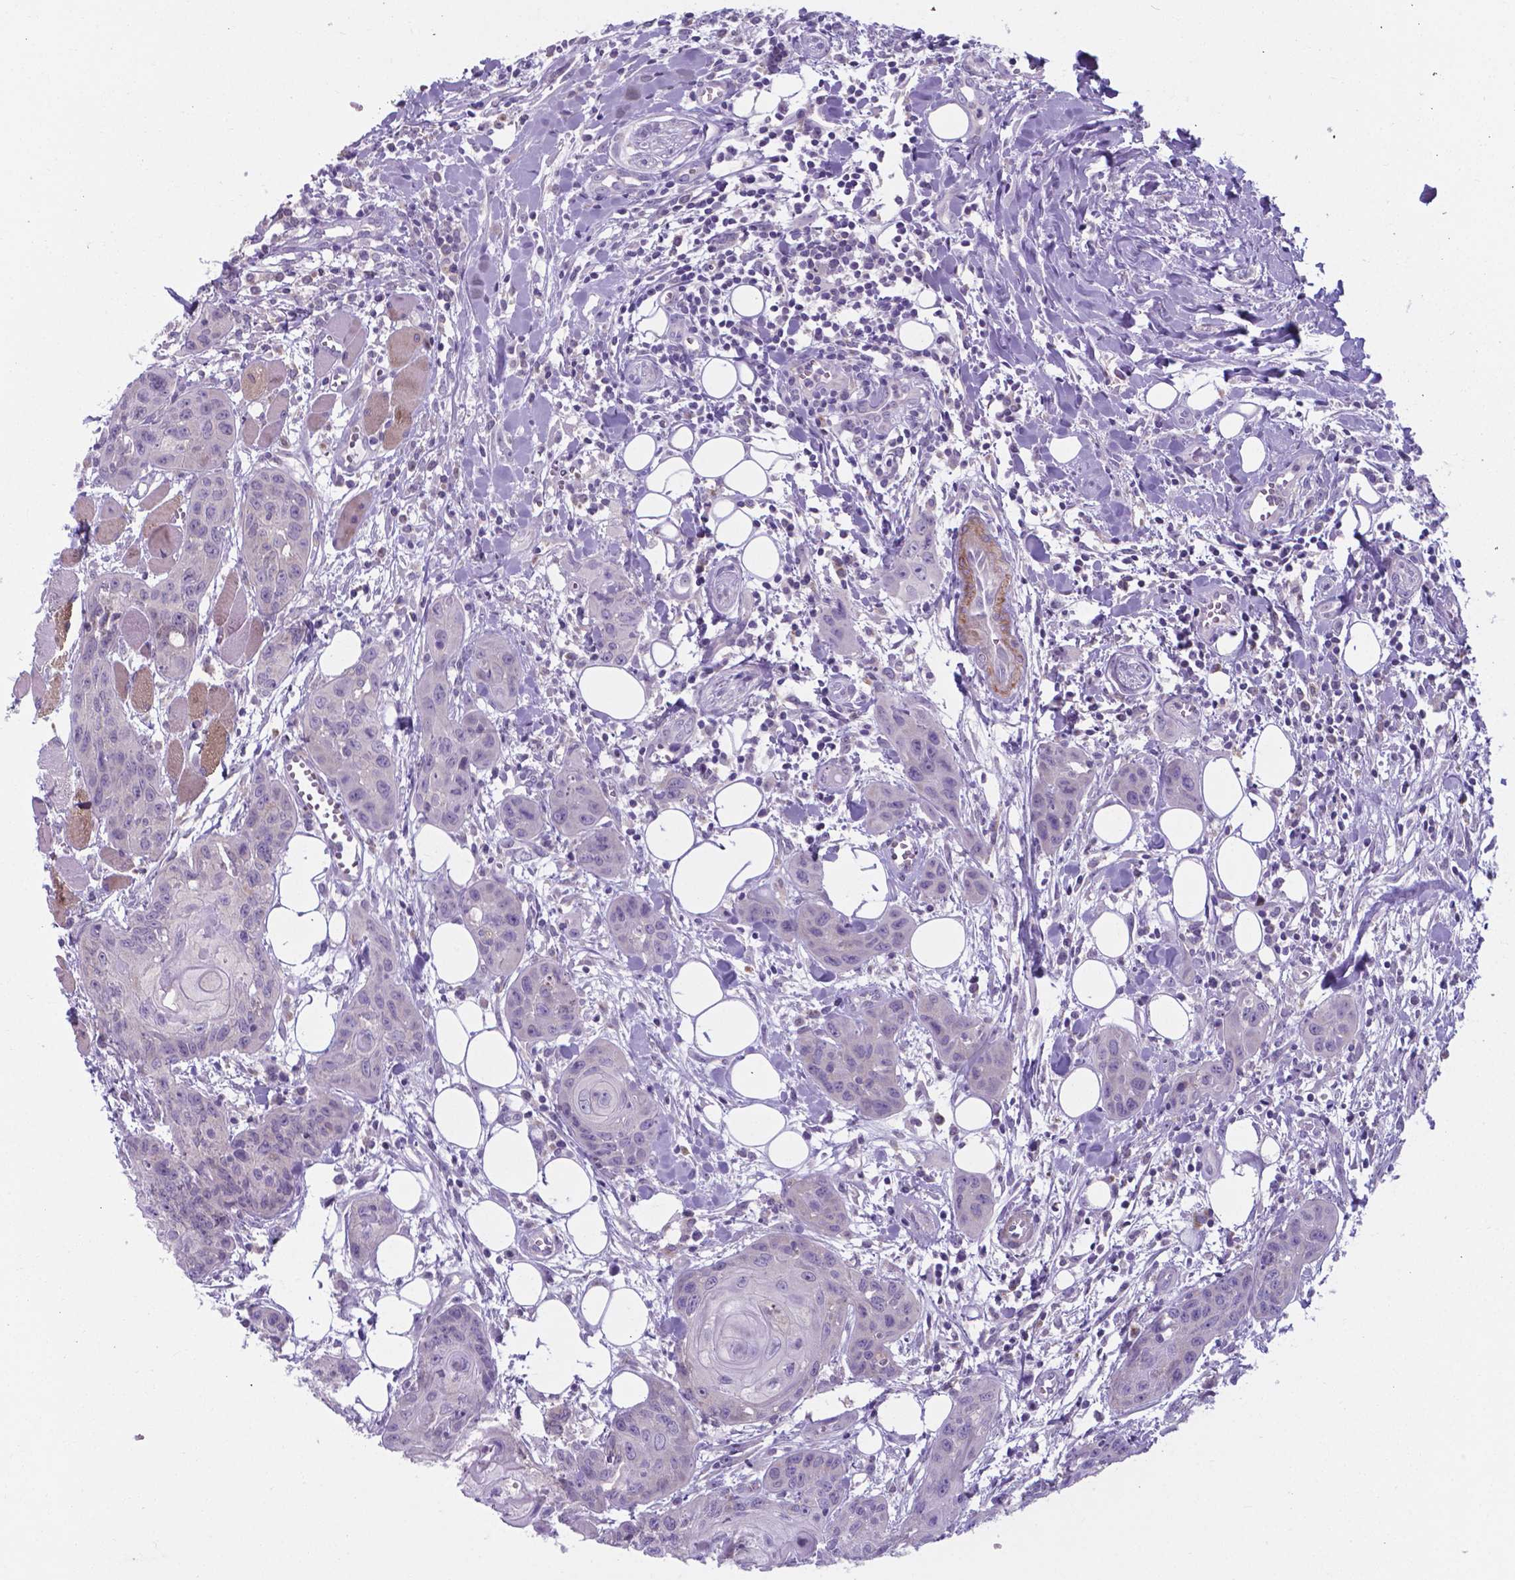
{"staining": {"intensity": "negative", "quantity": "none", "location": "none"}, "tissue": "head and neck cancer", "cell_type": "Tumor cells", "image_type": "cancer", "snomed": [{"axis": "morphology", "description": "Squamous cell carcinoma, NOS"}, {"axis": "topography", "description": "Oral tissue"}, {"axis": "topography", "description": "Head-Neck"}], "caption": "Protein analysis of head and neck cancer (squamous cell carcinoma) exhibits no significant staining in tumor cells.", "gene": "AP5B1", "patient": {"sex": "male", "age": 58}}